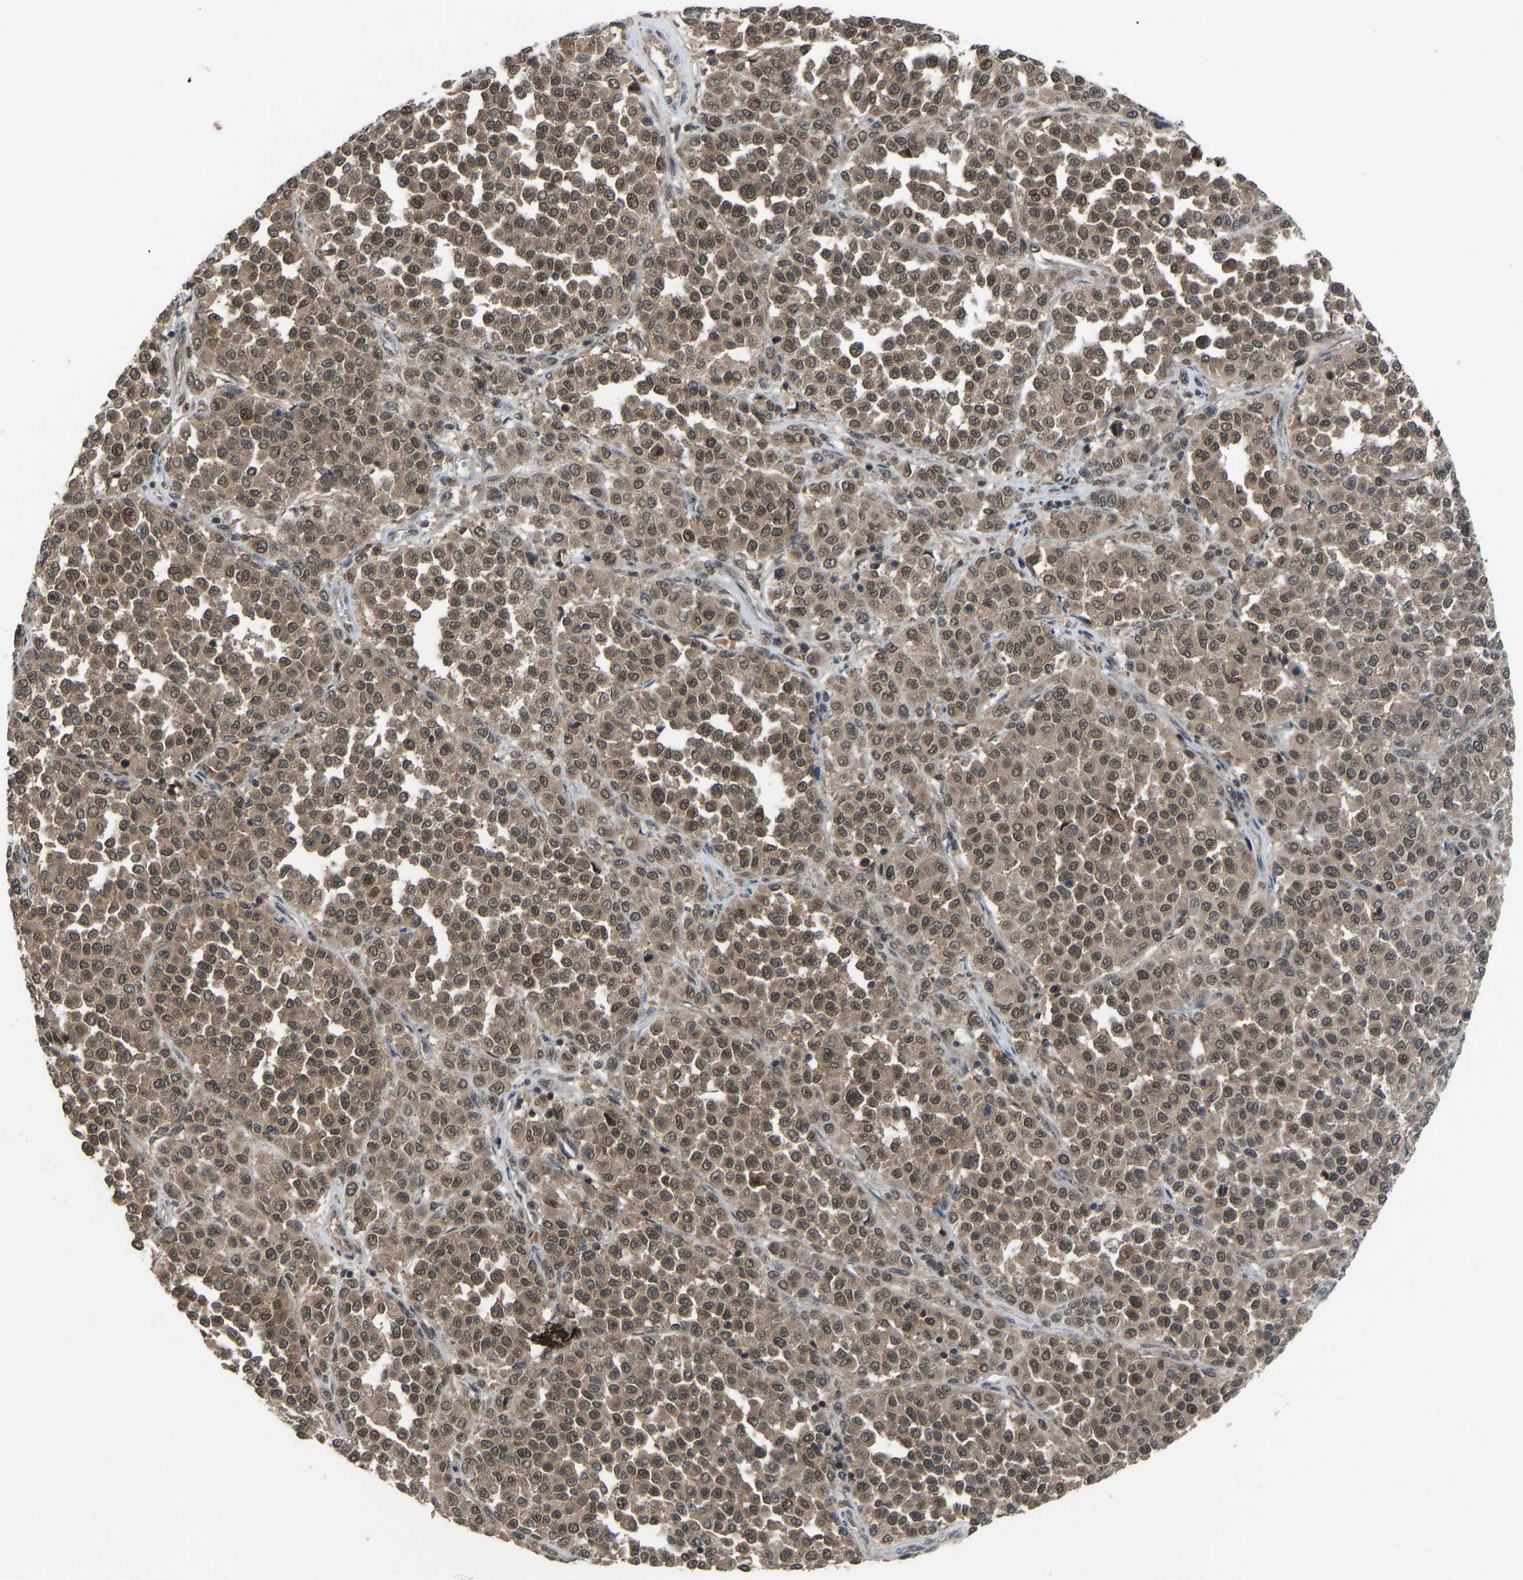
{"staining": {"intensity": "moderate", "quantity": ">75%", "location": "cytoplasmic/membranous,nuclear"}, "tissue": "melanoma", "cell_type": "Tumor cells", "image_type": "cancer", "snomed": [{"axis": "morphology", "description": "Malignant melanoma, Metastatic site"}, {"axis": "topography", "description": "Pancreas"}], "caption": "Immunohistochemistry staining of melanoma, which shows medium levels of moderate cytoplasmic/membranous and nuclear expression in approximately >75% of tumor cells indicating moderate cytoplasmic/membranous and nuclear protein positivity. The staining was performed using DAB (3,3'-diaminobenzidine) (brown) for protein detection and nuclei were counterstained in hematoxylin (blue).", "gene": "SLC43A1", "patient": {"sex": "female", "age": 30}}